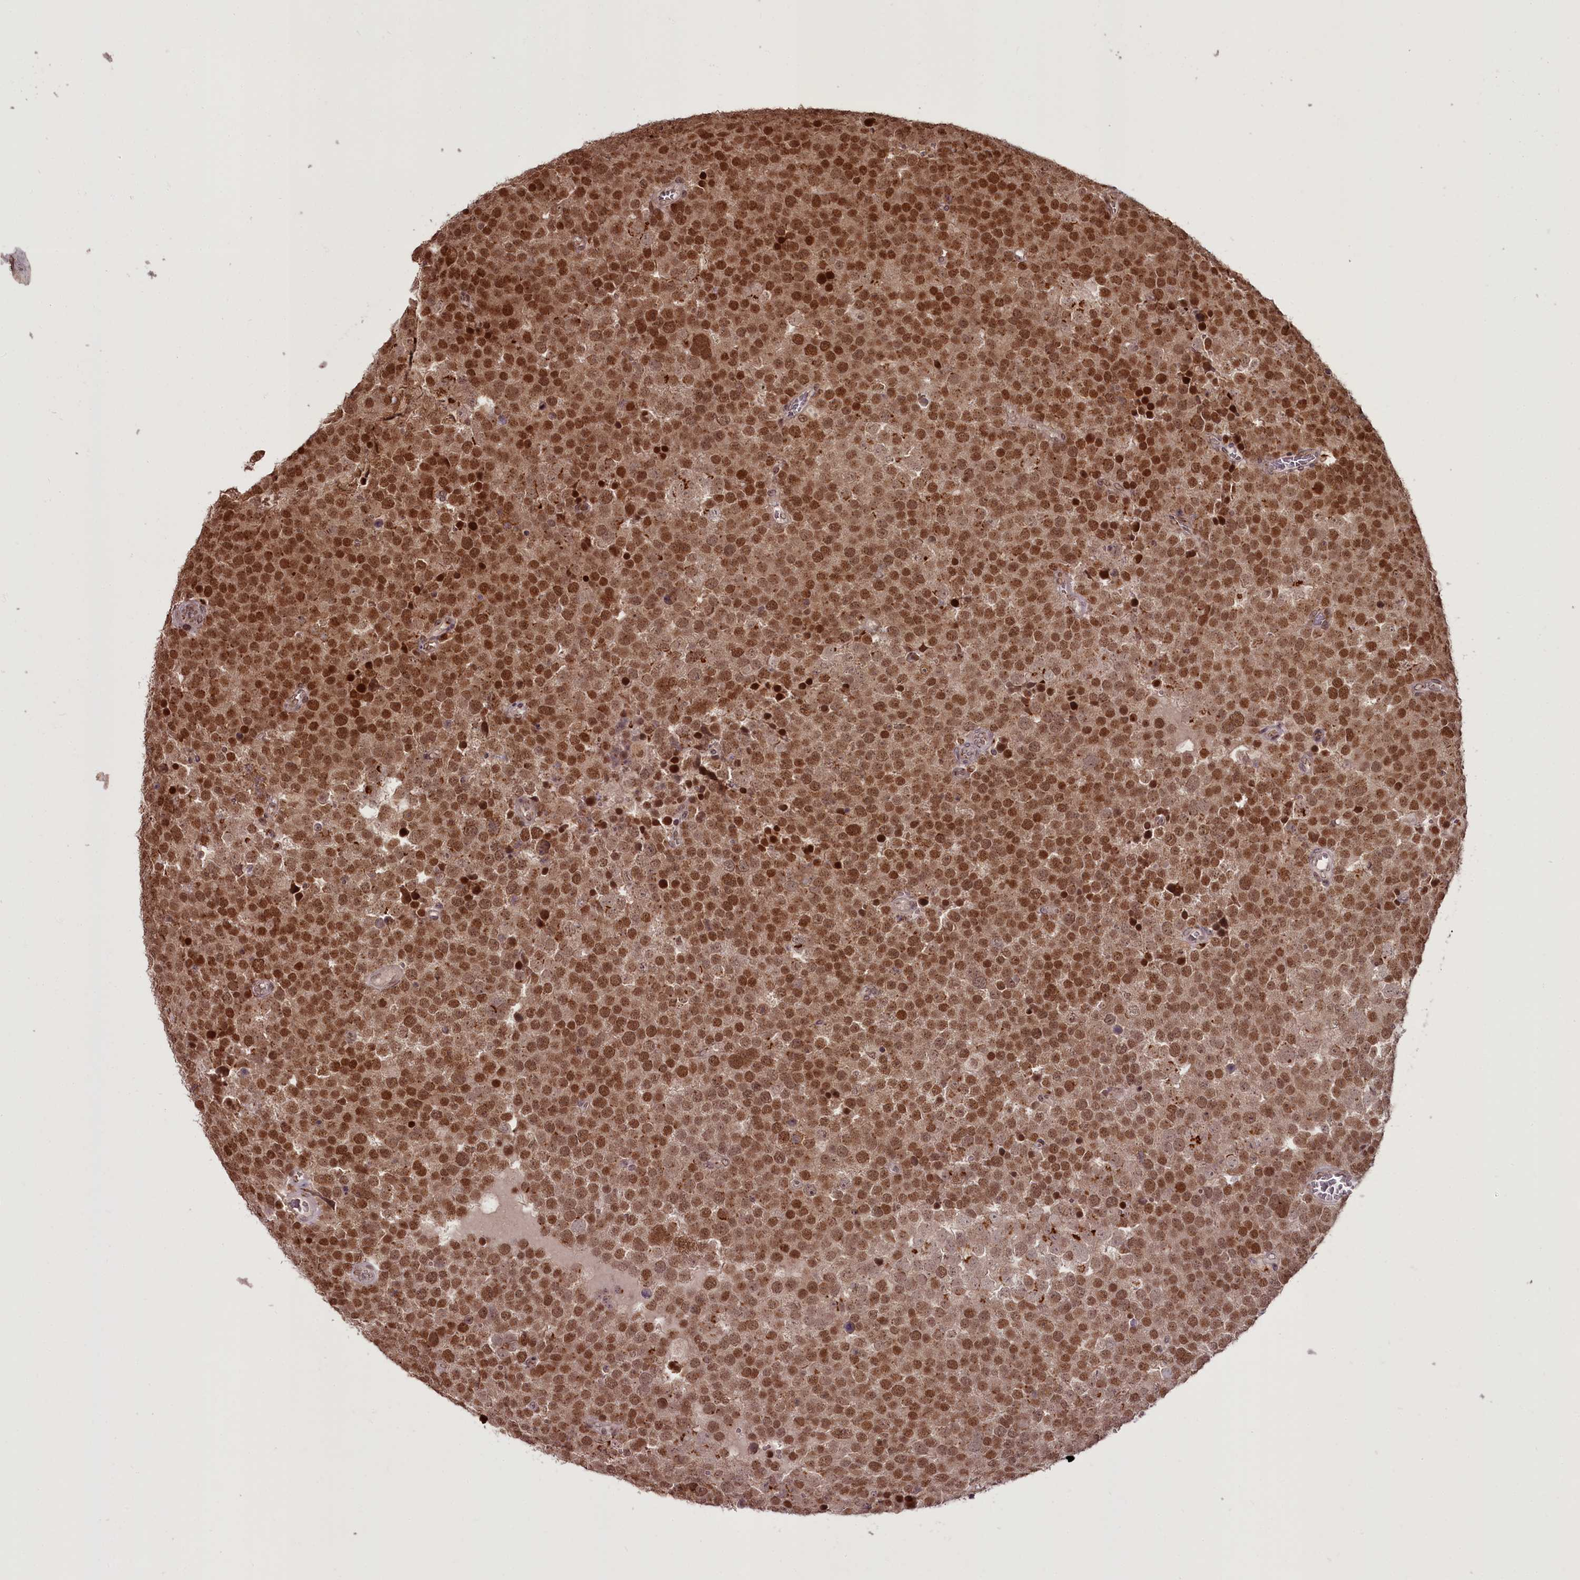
{"staining": {"intensity": "moderate", "quantity": ">75%", "location": "cytoplasmic/membranous,nuclear"}, "tissue": "testis cancer", "cell_type": "Tumor cells", "image_type": "cancer", "snomed": [{"axis": "morphology", "description": "Seminoma, NOS"}, {"axis": "topography", "description": "Testis"}], "caption": "Tumor cells display medium levels of moderate cytoplasmic/membranous and nuclear expression in approximately >75% of cells in human testis cancer.", "gene": "CEP83", "patient": {"sex": "male", "age": 71}}